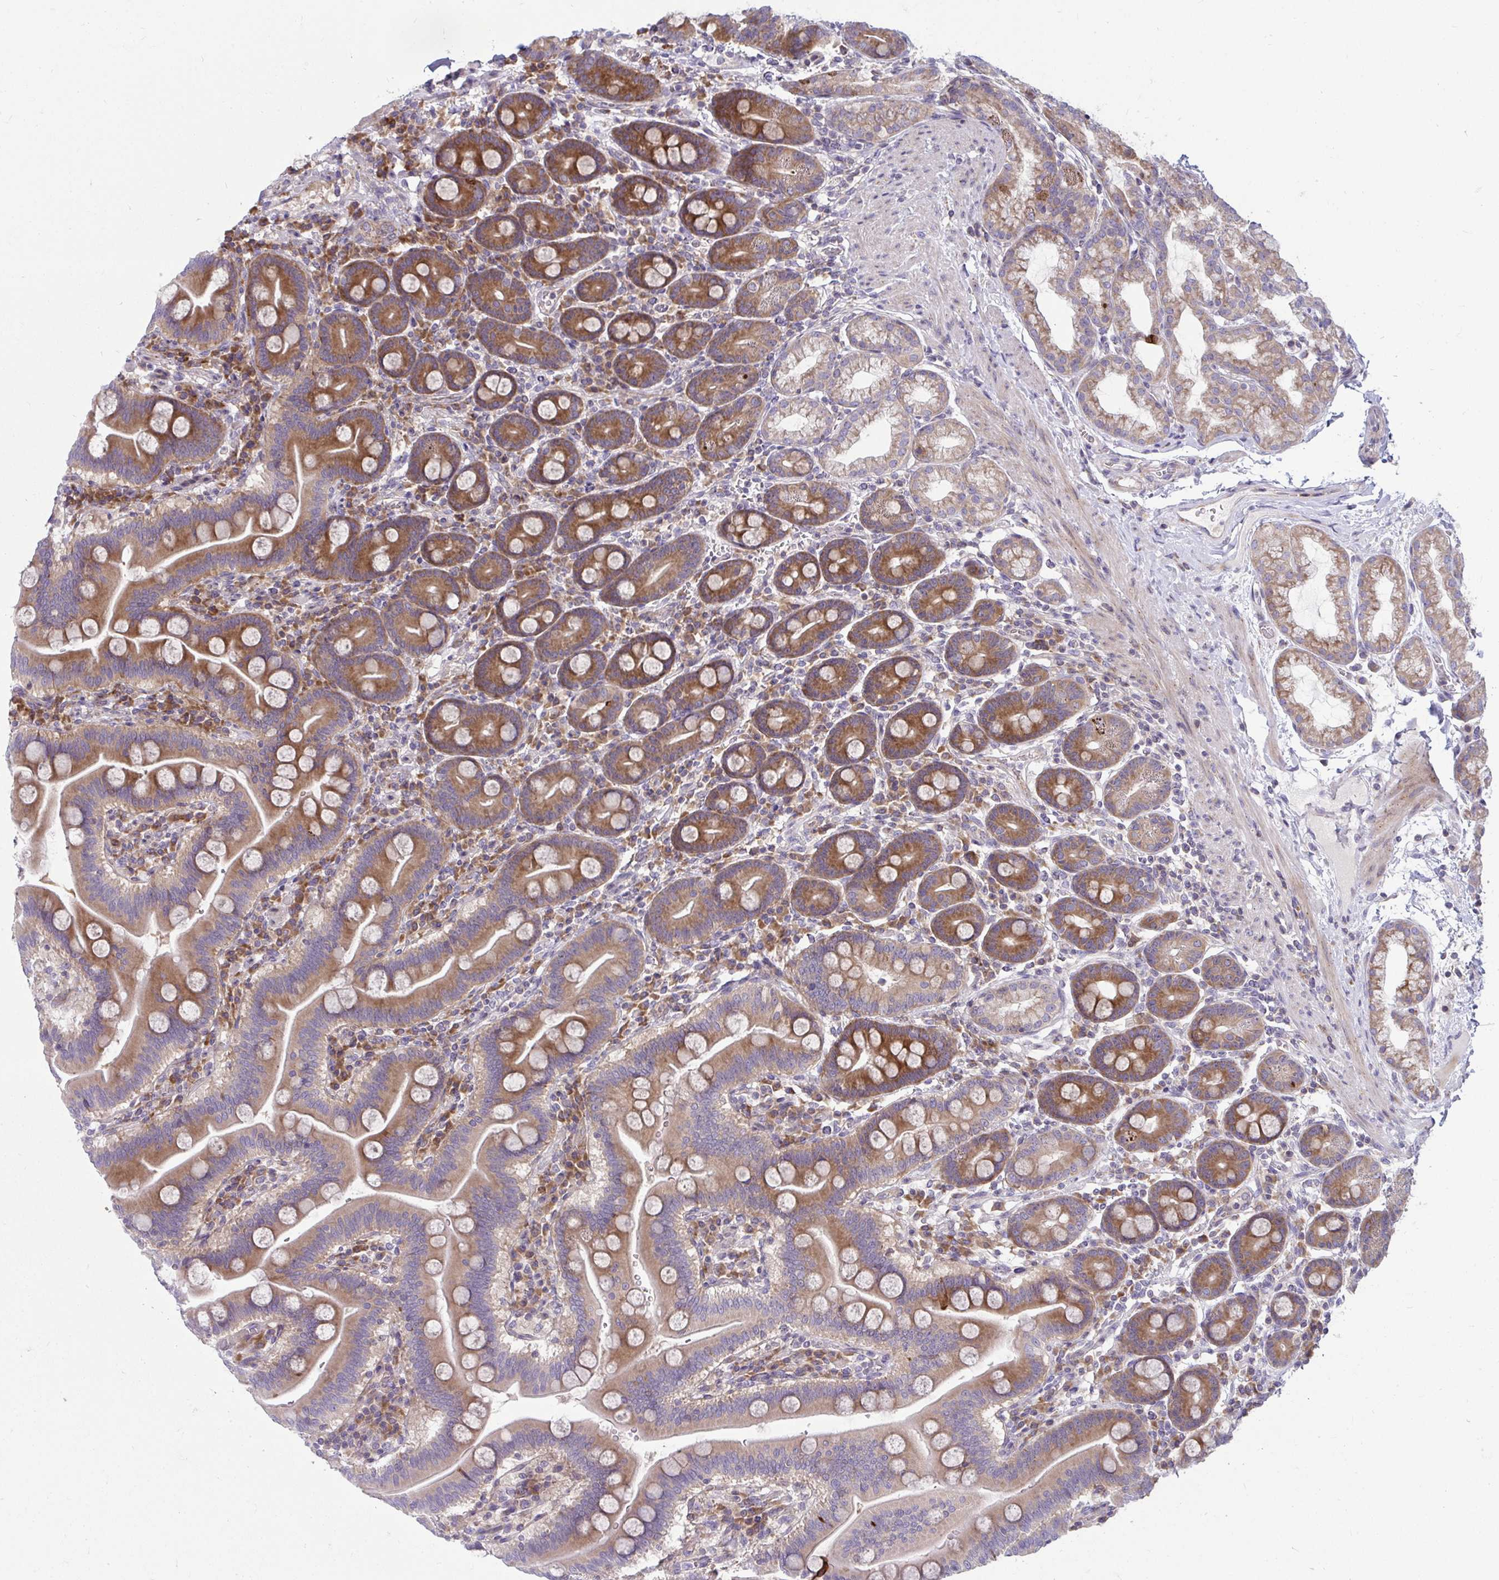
{"staining": {"intensity": "moderate", "quantity": ">75%", "location": "cytoplasmic/membranous"}, "tissue": "duodenum", "cell_type": "Glandular cells", "image_type": "normal", "snomed": [{"axis": "morphology", "description": "Normal tissue, NOS"}, {"axis": "topography", "description": "Duodenum"}], "caption": "Brown immunohistochemical staining in benign duodenum displays moderate cytoplasmic/membranous staining in approximately >75% of glandular cells.", "gene": "GFPT2", "patient": {"sex": "male", "age": 59}}